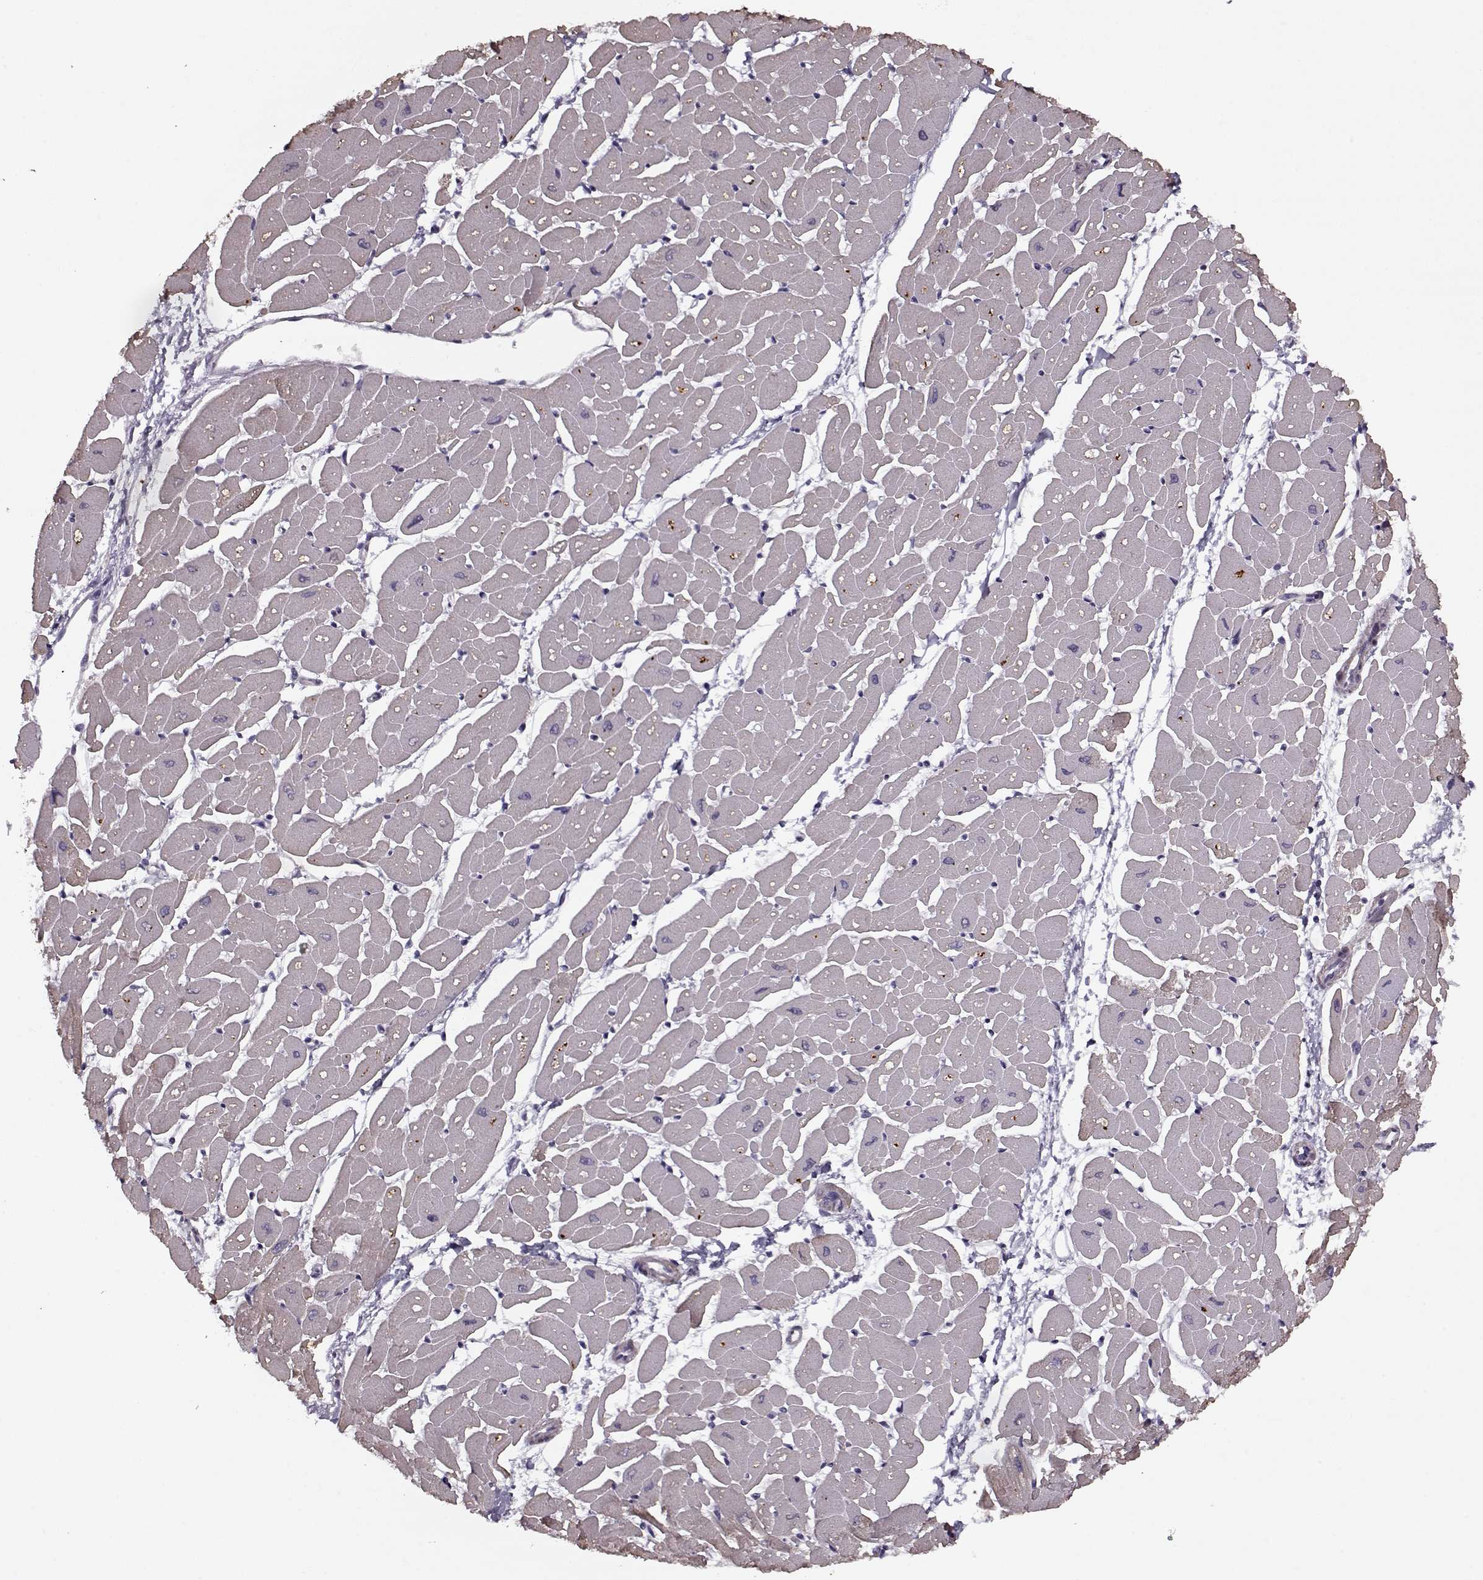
{"staining": {"intensity": "moderate", "quantity": "<25%", "location": "cytoplasmic/membranous"}, "tissue": "heart muscle", "cell_type": "Cardiomyocytes", "image_type": "normal", "snomed": [{"axis": "morphology", "description": "Normal tissue, NOS"}, {"axis": "topography", "description": "Heart"}], "caption": "This histopathology image displays immunohistochemistry staining of benign heart muscle, with low moderate cytoplasmic/membranous staining in approximately <25% of cardiomyocytes.", "gene": "KRT9", "patient": {"sex": "male", "age": 57}}